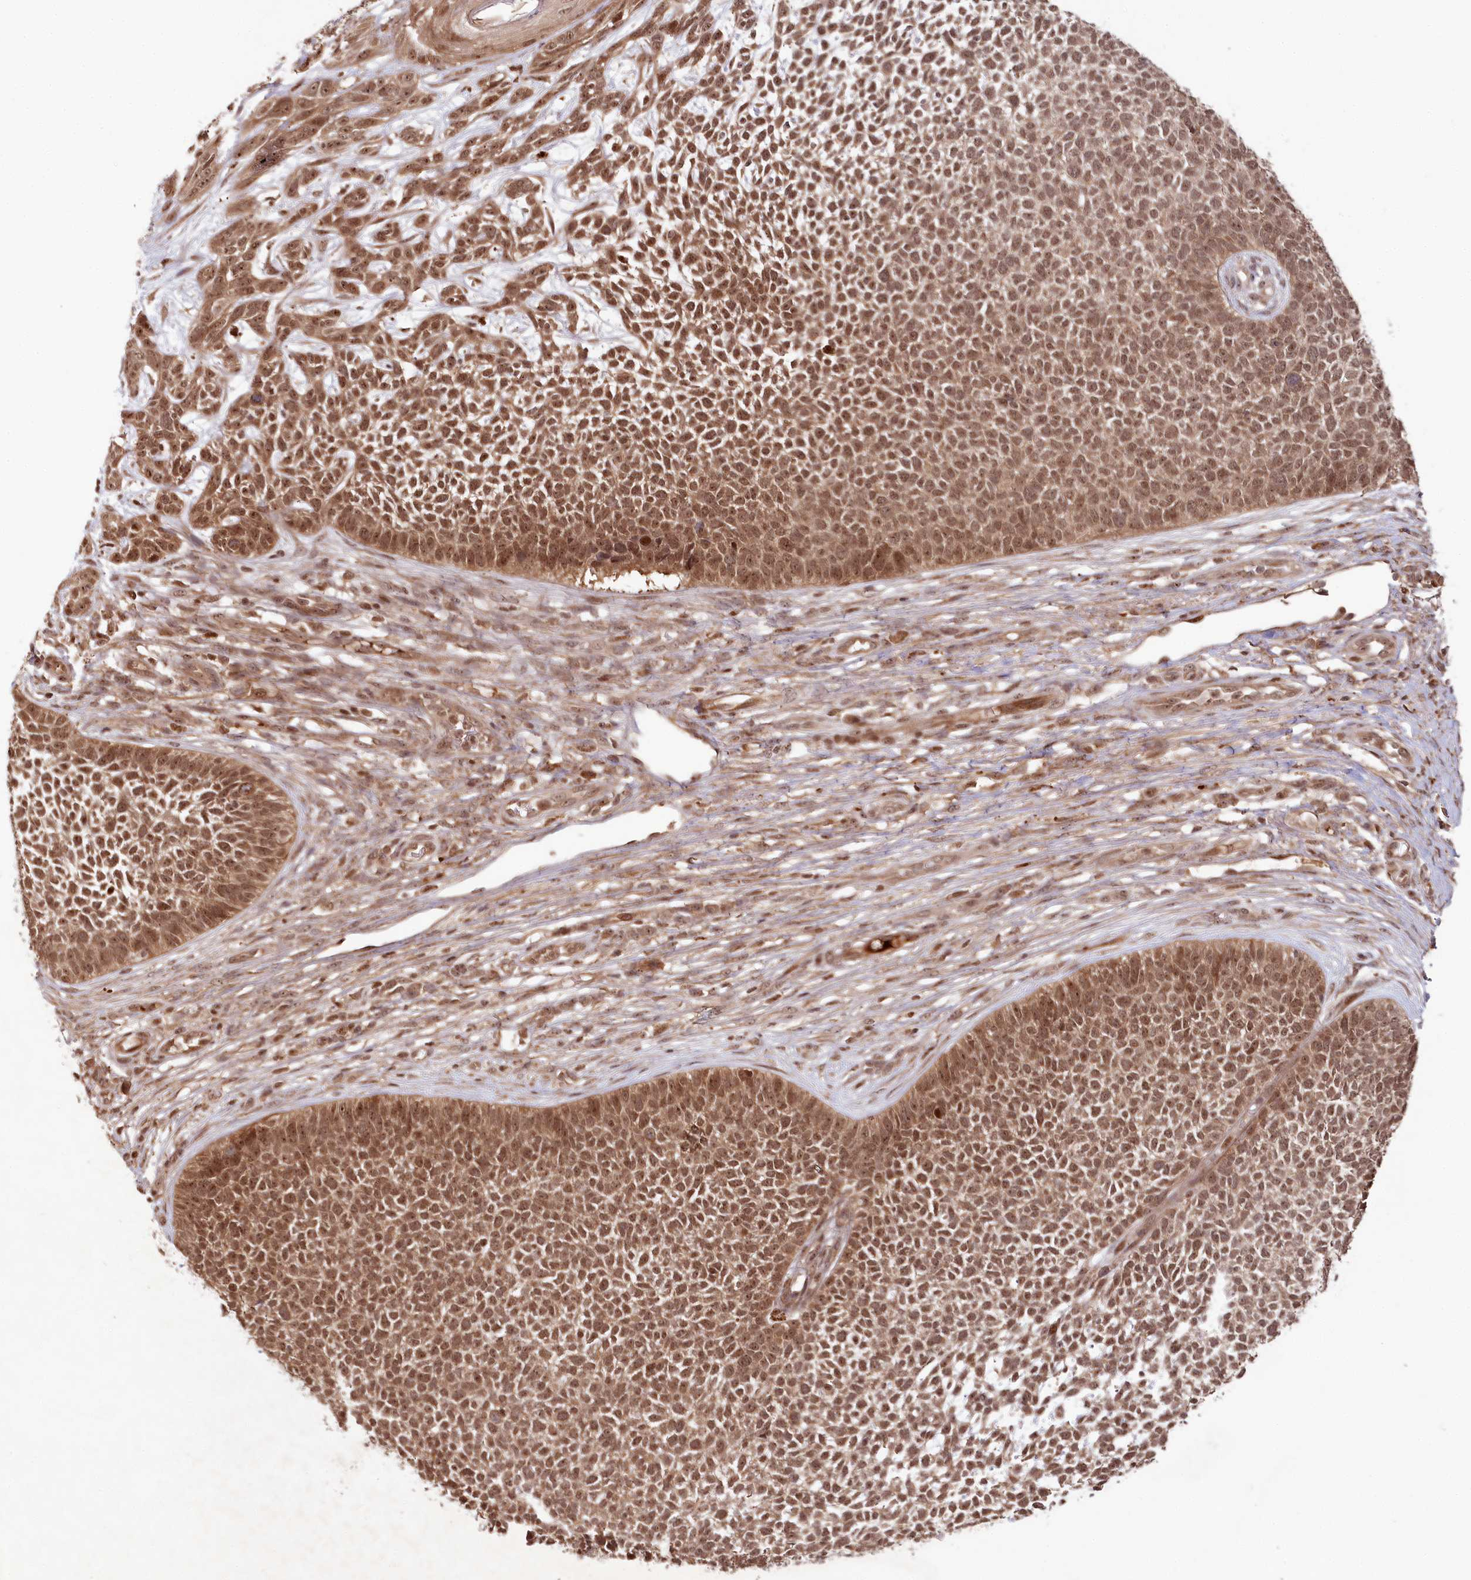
{"staining": {"intensity": "moderate", "quantity": ">75%", "location": "cytoplasmic/membranous,nuclear"}, "tissue": "skin cancer", "cell_type": "Tumor cells", "image_type": "cancer", "snomed": [{"axis": "morphology", "description": "Basal cell carcinoma"}, {"axis": "topography", "description": "Skin"}], "caption": "Skin basal cell carcinoma stained with IHC displays moderate cytoplasmic/membranous and nuclear staining in approximately >75% of tumor cells. Using DAB (3,3'-diaminobenzidine) (brown) and hematoxylin (blue) stains, captured at high magnification using brightfield microscopy.", "gene": "WAPL", "patient": {"sex": "female", "age": 84}}